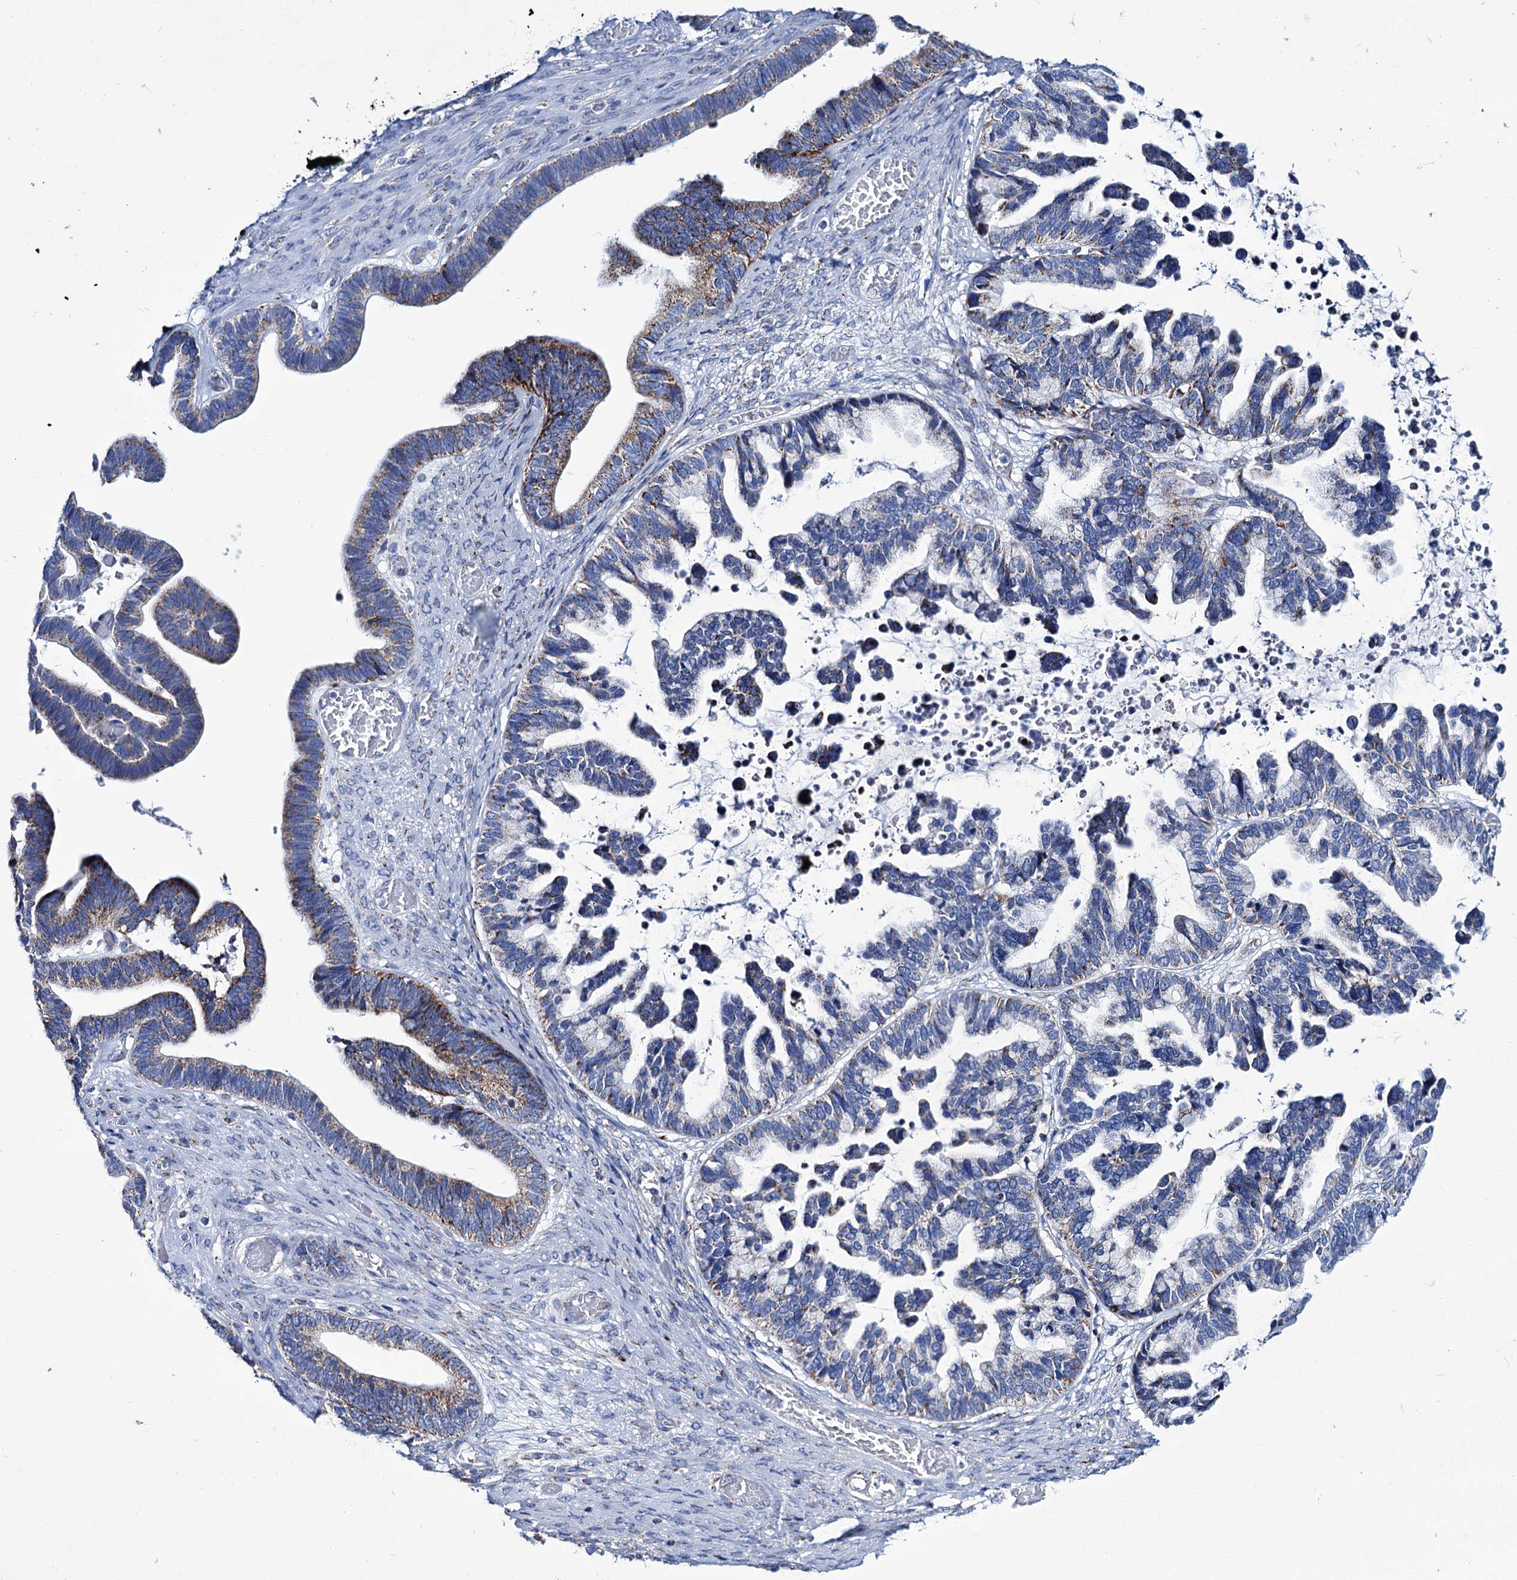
{"staining": {"intensity": "moderate", "quantity": "25%-75%", "location": "cytoplasmic/membranous"}, "tissue": "ovarian cancer", "cell_type": "Tumor cells", "image_type": "cancer", "snomed": [{"axis": "morphology", "description": "Cystadenocarcinoma, serous, NOS"}, {"axis": "topography", "description": "Ovary"}], "caption": "The immunohistochemical stain shows moderate cytoplasmic/membranous expression in tumor cells of serous cystadenocarcinoma (ovarian) tissue. The staining is performed using DAB brown chromogen to label protein expression. The nuclei are counter-stained blue using hematoxylin.", "gene": "UBASH3B", "patient": {"sex": "female", "age": 56}}